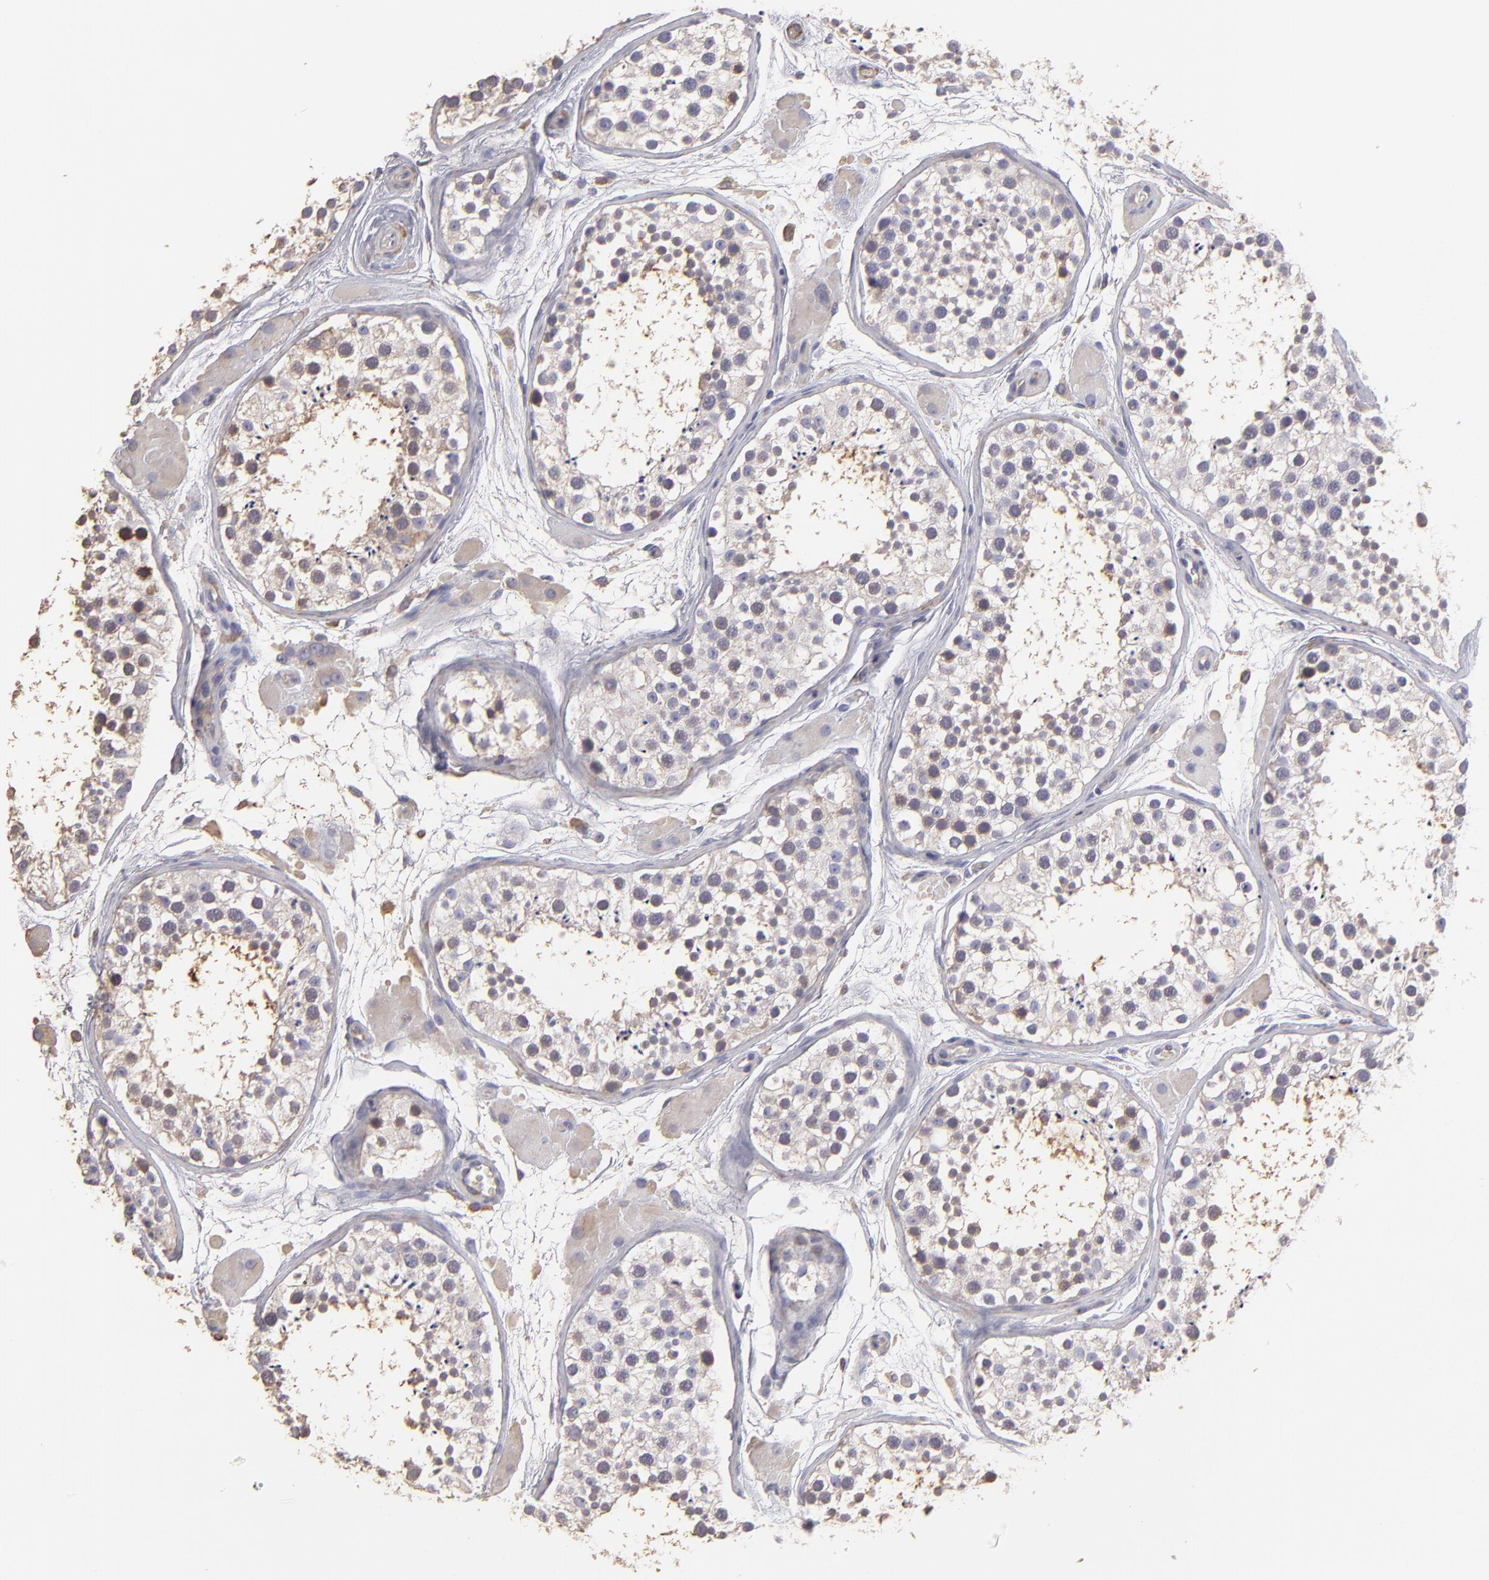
{"staining": {"intensity": "weak", "quantity": "<25%", "location": "cytoplasmic/membranous"}, "tissue": "testis", "cell_type": "Cells in seminiferous ducts", "image_type": "normal", "snomed": [{"axis": "morphology", "description": "Normal tissue, NOS"}, {"axis": "topography", "description": "Testis"}], "caption": "High magnification brightfield microscopy of normal testis stained with DAB (brown) and counterstained with hematoxylin (blue): cells in seminiferous ducts show no significant expression. (DAB (3,3'-diaminobenzidine) IHC visualized using brightfield microscopy, high magnification).", "gene": "CALR", "patient": {"sex": "male", "age": 29}}